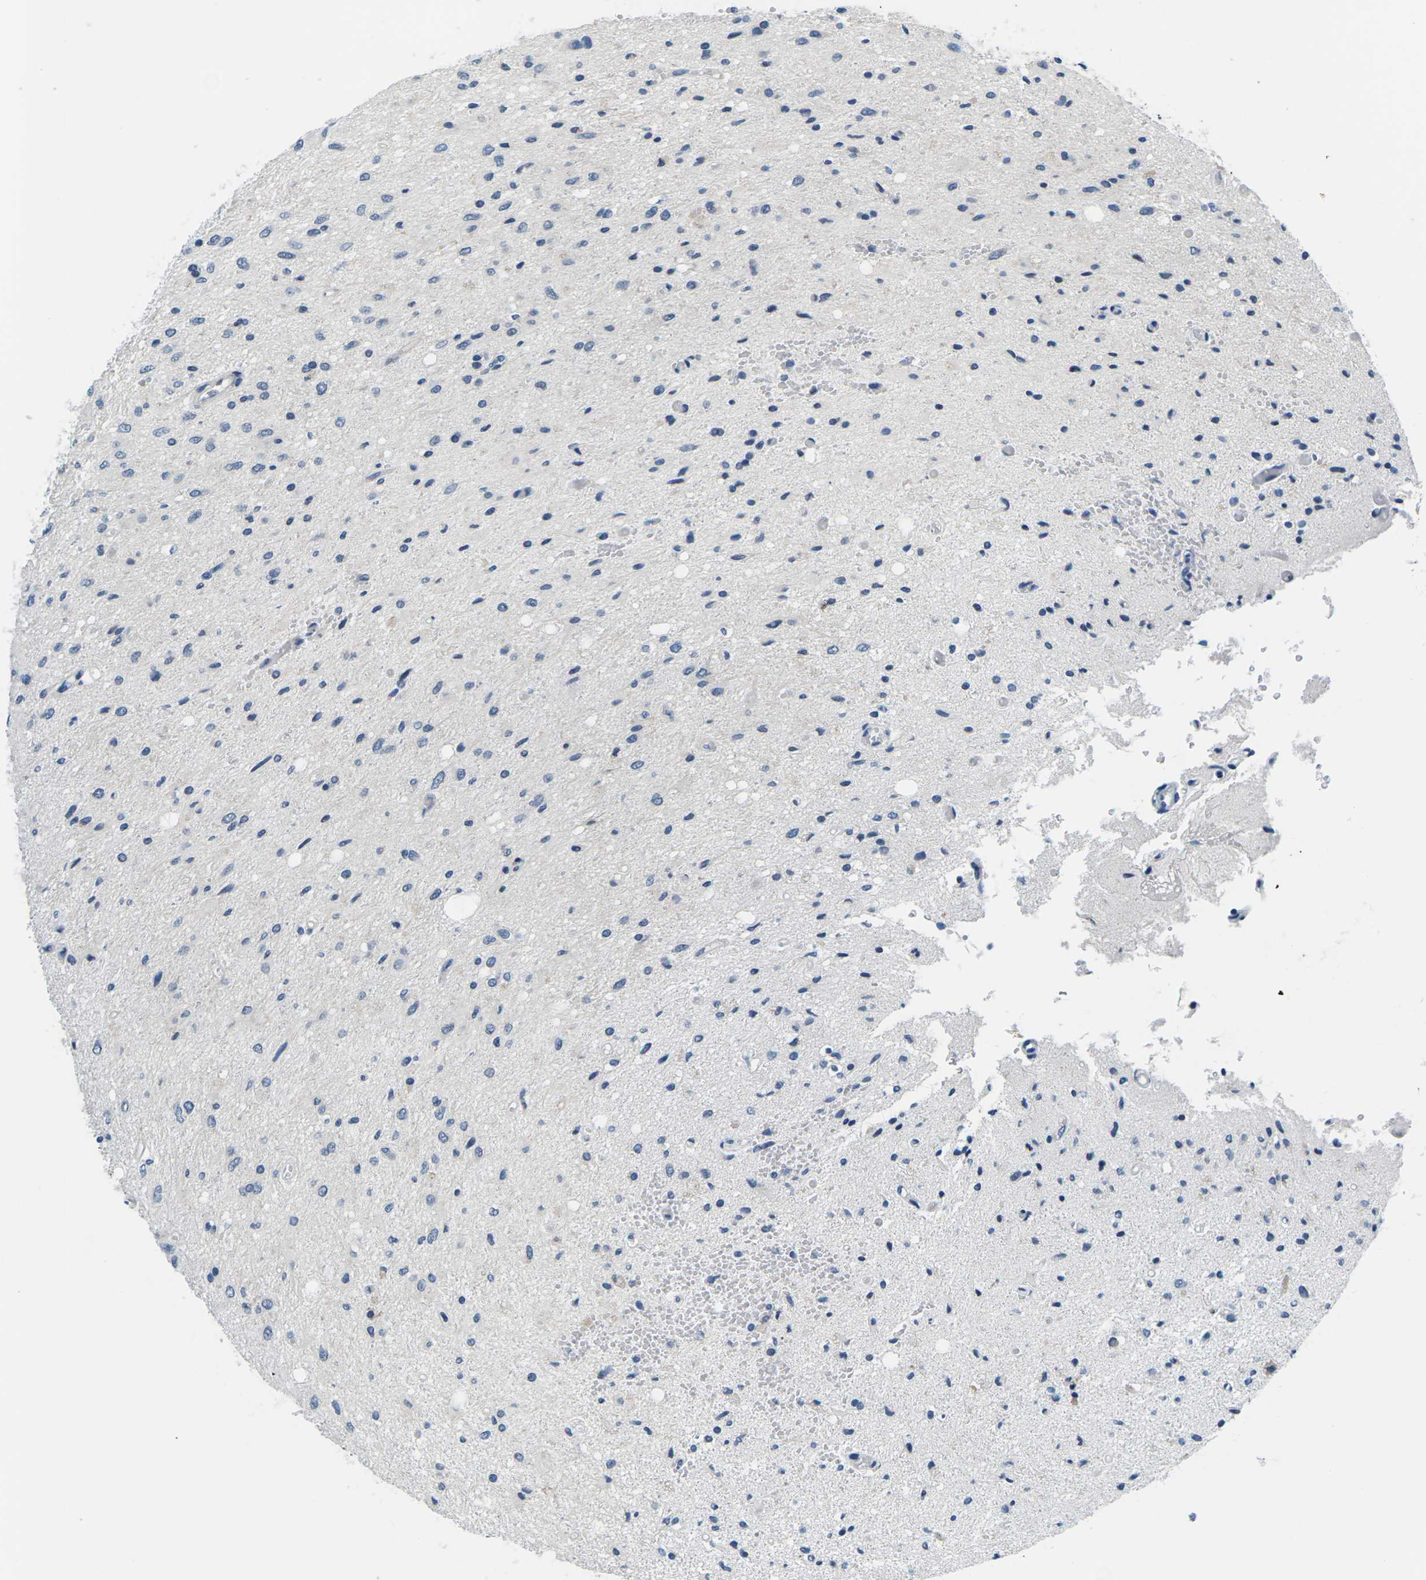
{"staining": {"intensity": "negative", "quantity": "none", "location": "none"}, "tissue": "glioma", "cell_type": "Tumor cells", "image_type": "cancer", "snomed": [{"axis": "morphology", "description": "Glioma, malignant, Low grade"}, {"axis": "topography", "description": "Brain"}], "caption": "An image of glioma stained for a protein exhibits no brown staining in tumor cells.", "gene": "UMOD", "patient": {"sex": "male", "age": 77}}